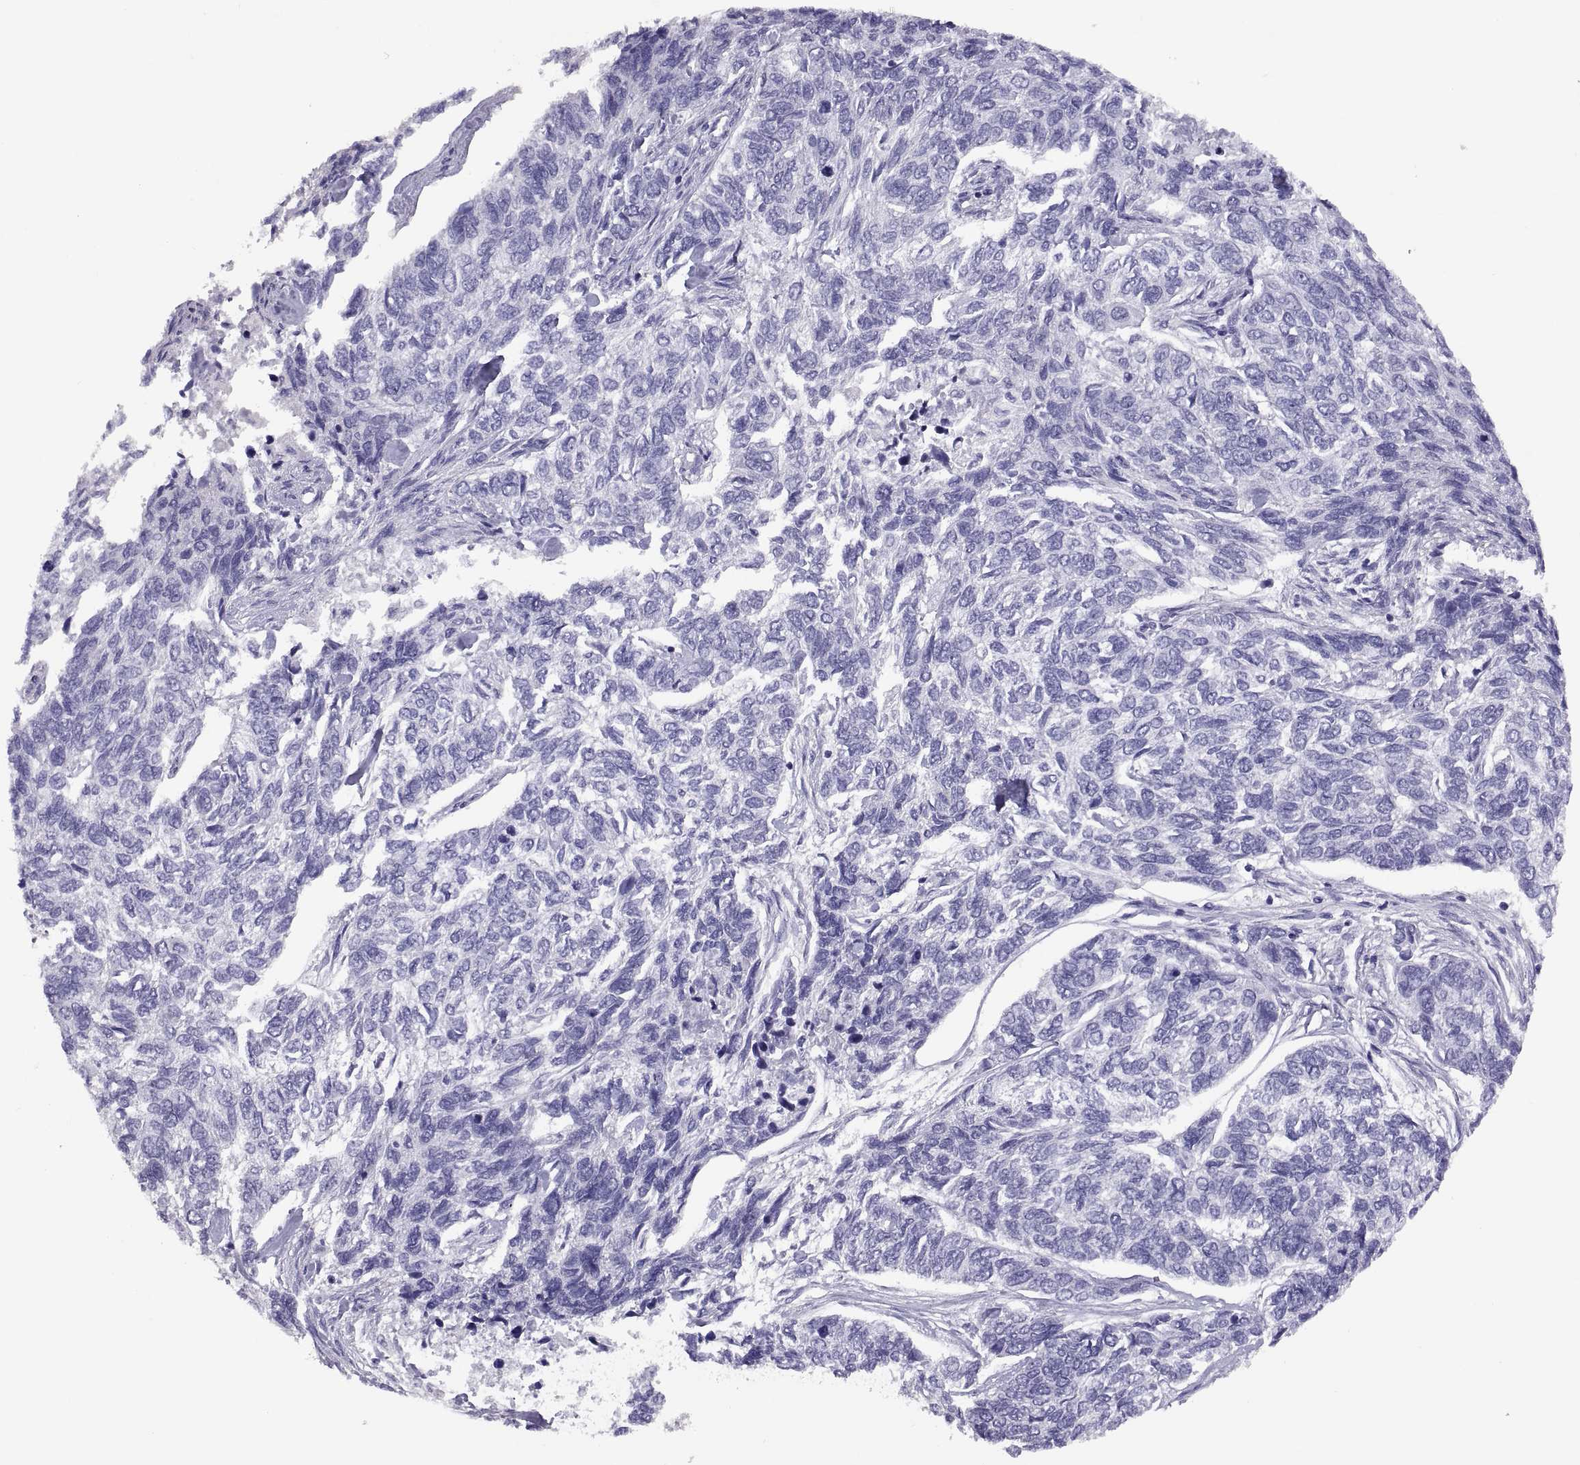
{"staining": {"intensity": "negative", "quantity": "none", "location": "none"}, "tissue": "skin cancer", "cell_type": "Tumor cells", "image_type": "cancer", "snomed": [{"axis": "morphology", "description": "Basal cell carcinoma"}, {"axis": "topography", "description": "Skin"}], "caption": "Protein analysis of skin cancer (basal cell carcinoma) displays no significant staining in tumor cells.", "gene": "RGS20", "patient": {"sex": "female", "age": 65}}